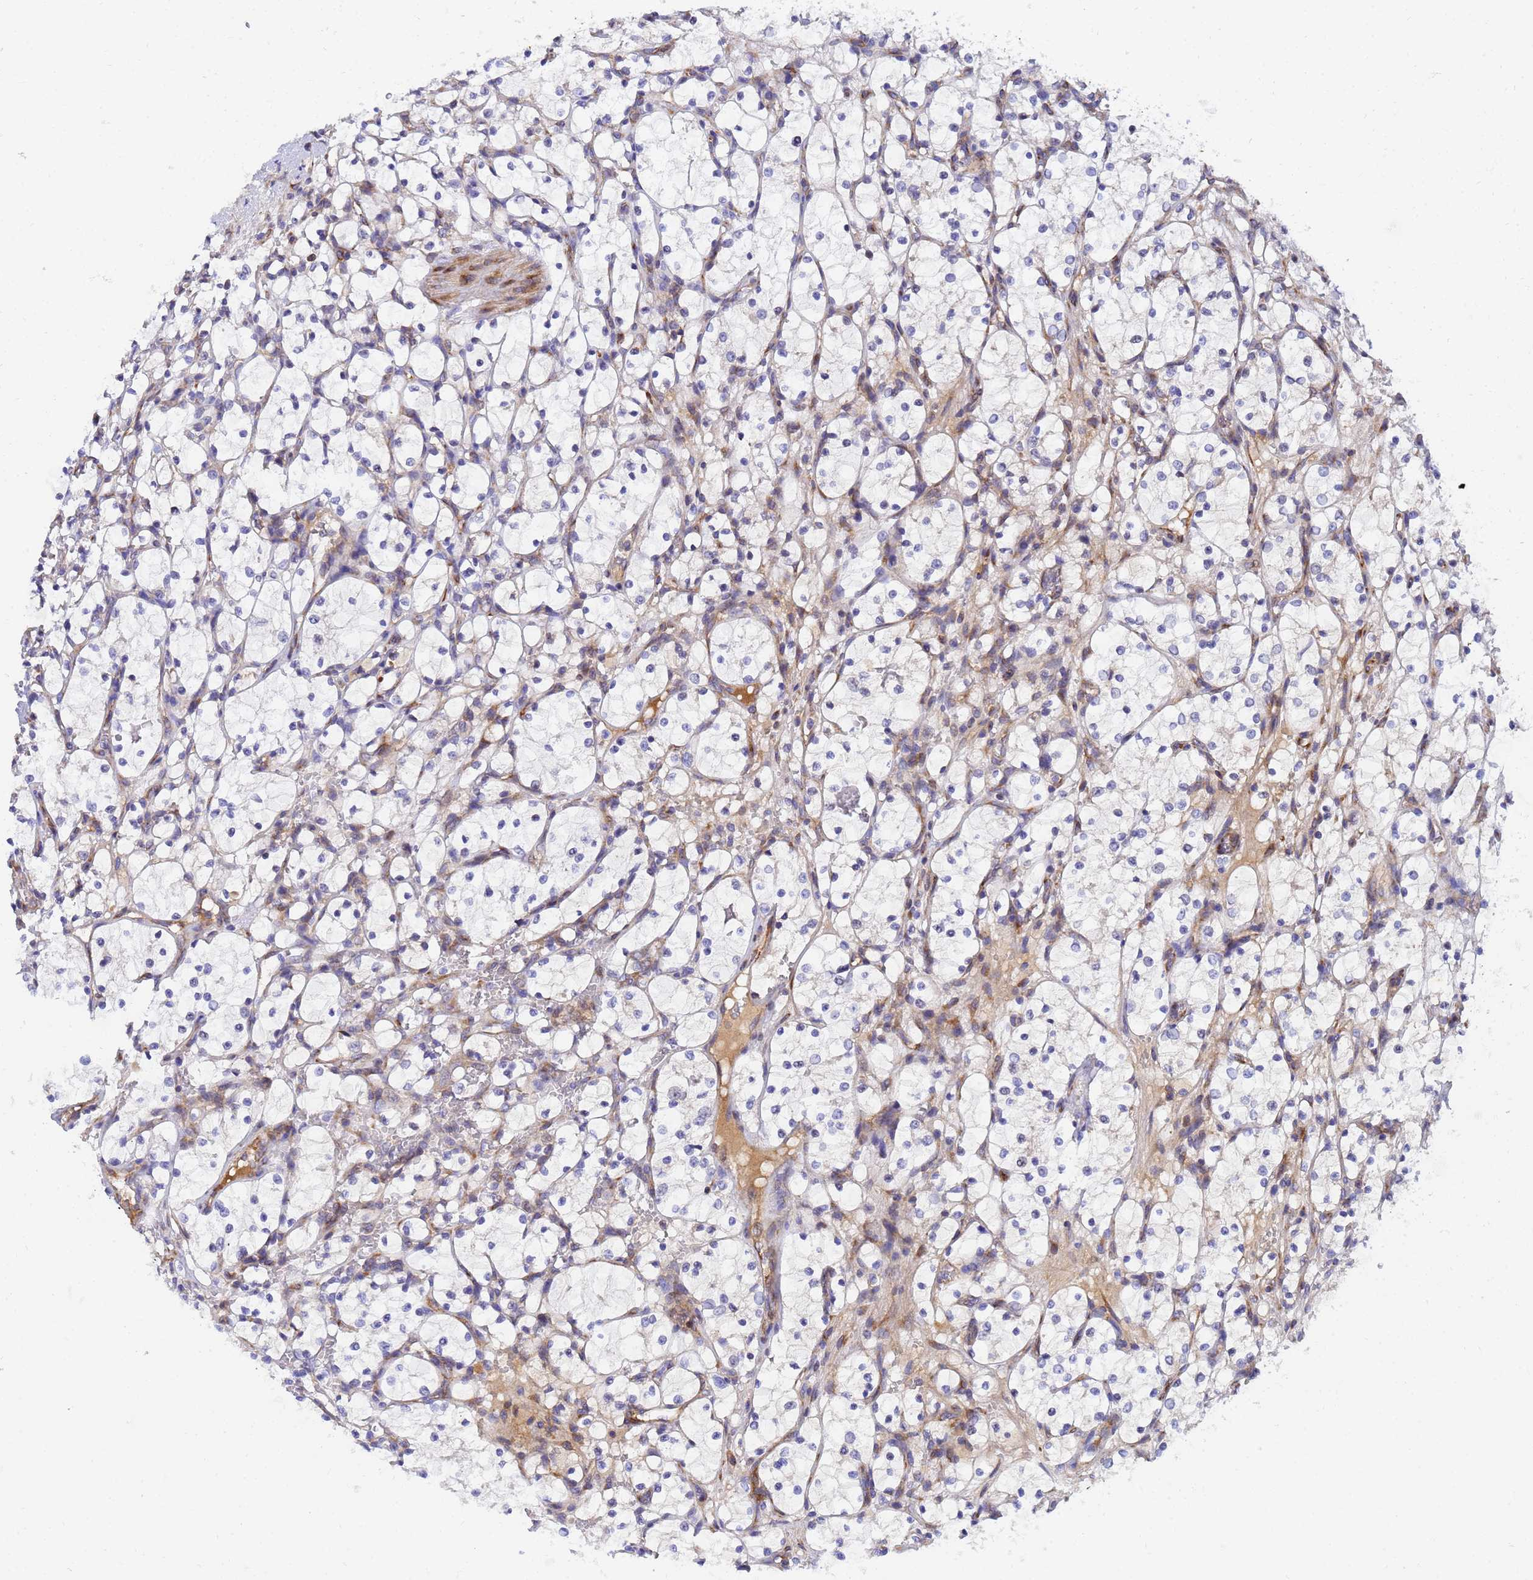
{"staining": {"intensity": "negative", "quantity": "none", "location": "none"}, "tissue": "renal cancer", "cell_type": "Tumor cells", "image_type": "cancer", "snomed": [{"axis": "morphology", "description": "Adenocarcinoma, NOS"}, {"axis": "topography", "description": "Kidney"}], "caption": "An immunohistochemistry photomicrograph of renal adenocarcinoma is shown. There is no staining in tumor cells of renal adenocarcinoma.", "gene": "POM121", "patient": {"sex": "female", "age": 69}}